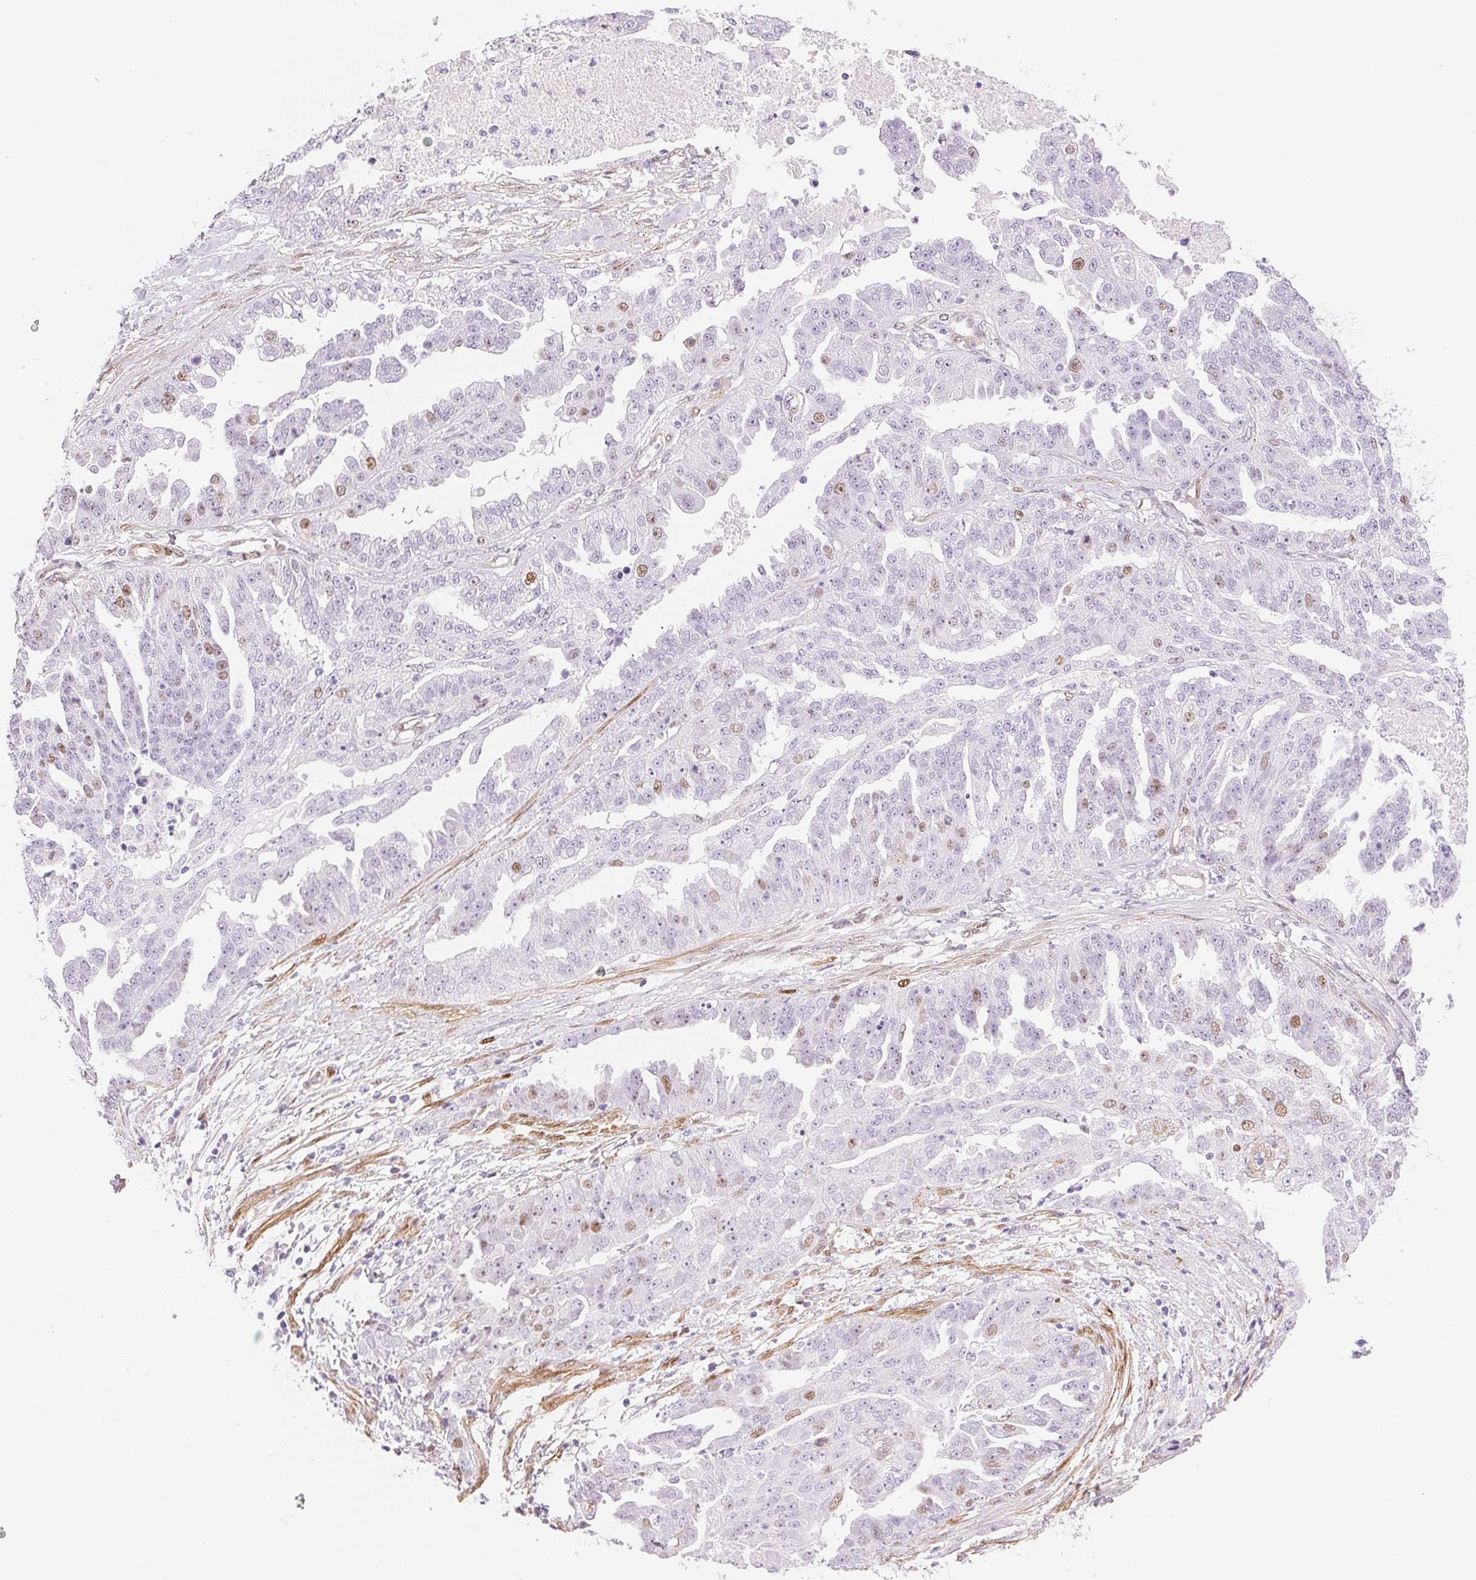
{"staining": {"intensity": "moderate", "quantity": "<25%", "location": "nuclear"}, "tissue": "ovarian cancer", "cell_type": "Tumor cells", "image_type": "cancer", "snomed": [{"axis": "morphology", "description": "Cystadenocarcinoma, serous, NOS"}, {"axis": "topography", "description": "Ovary"}], "caption": "Immunohistochemical staining of human ovarian cancer (serous cystadenocarcinoma) displays moderate nuclear protein positivity in approximately <25% of tumor cells. The staining was performed using DAB, with brown indicating positive protein expression. Nuclei are stained blue with hematoxylin.", "gene": "SMTN", "patient": {"sex": "female", "age": 58}}